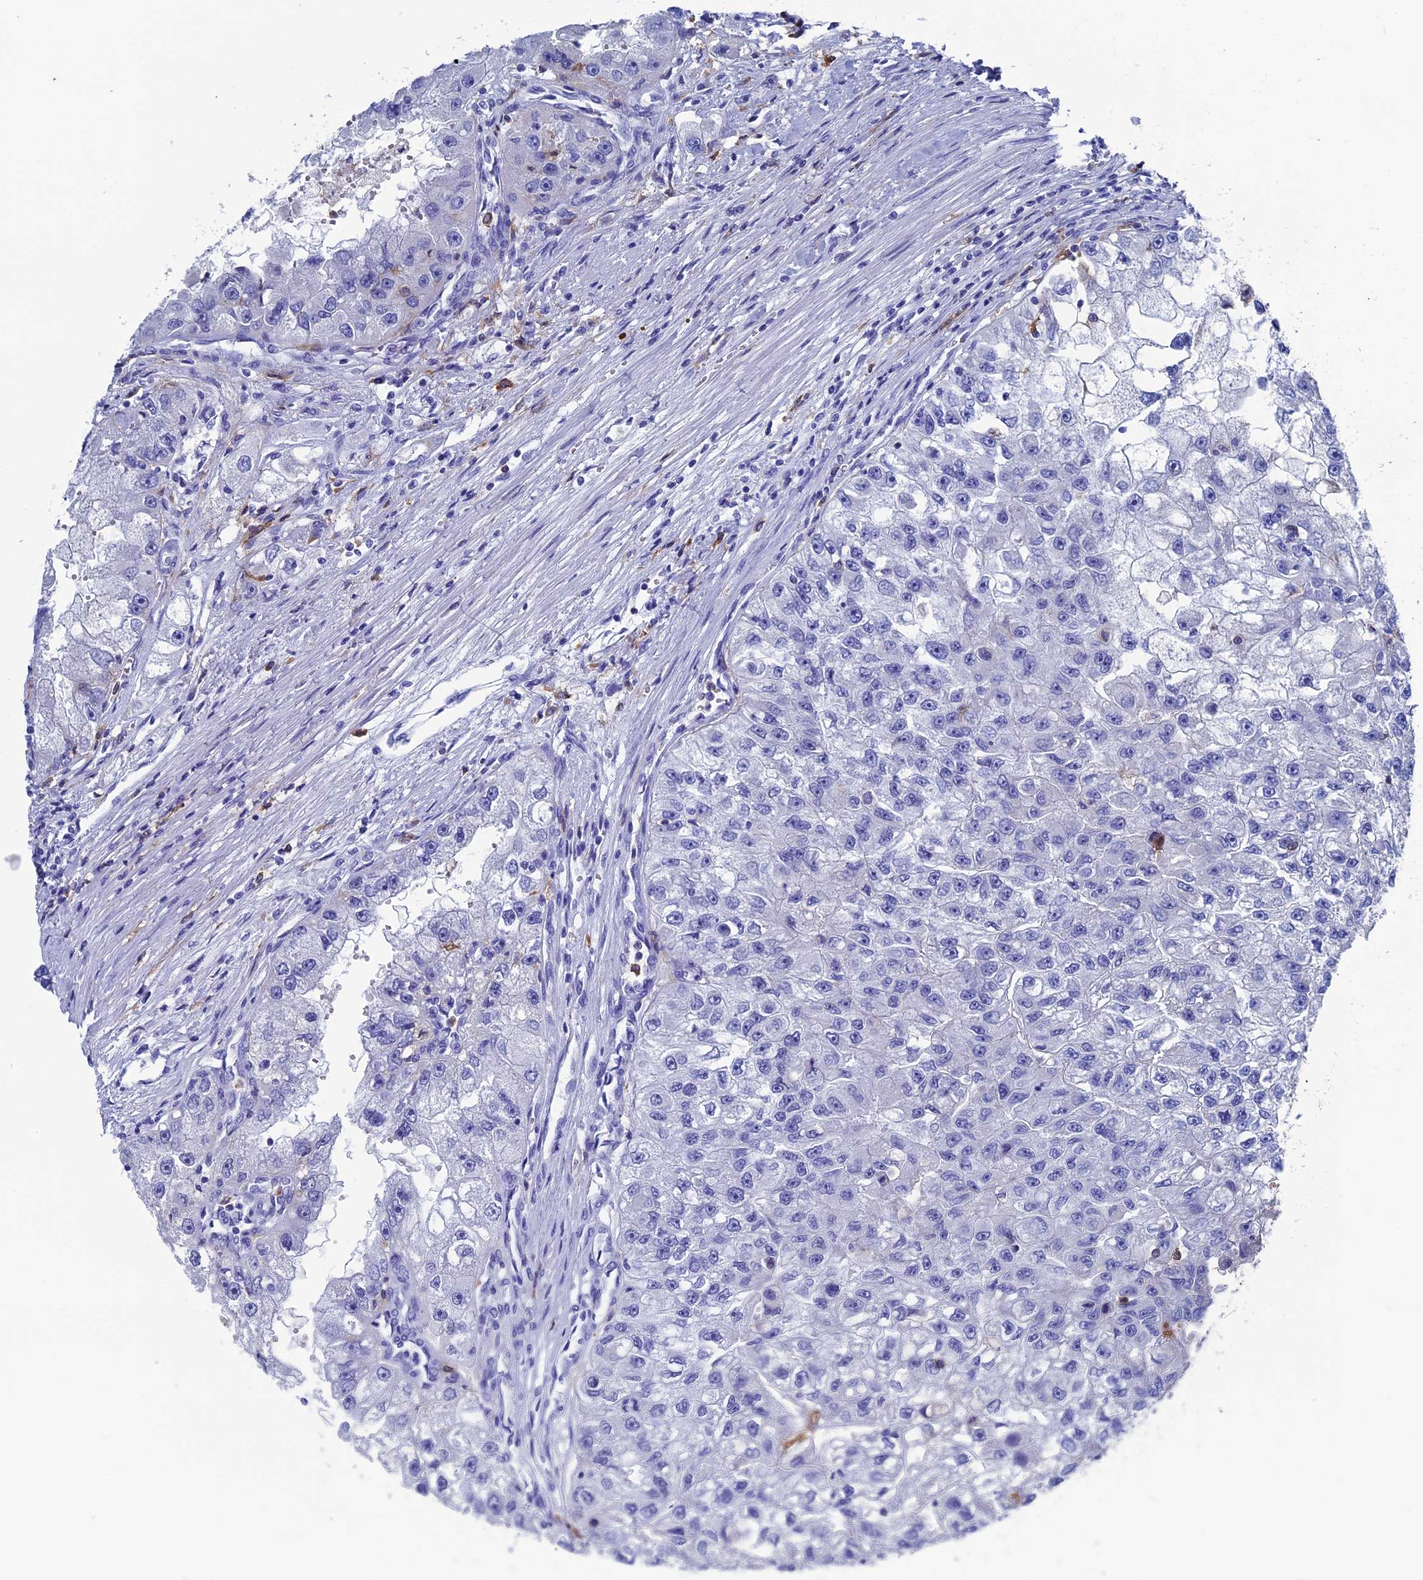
{"staining": {"intensity": "negative", "quantity": "none", "location": "none"}, "tissue": "renal cancer", "cell_type": "Tumor cells", "image_type": "cancer", "snomed": [{"axis": "morphology", "description": "Adenocarcinoma, NOS"}, {"axis": "topography", "description": "Kidney"}], "caption": "Protein analysis of renal adenocarcinoma displays no significant expression in tumor cells.", "gene": "TYROBP", "patient": {"sex": "male", "age": 63}}